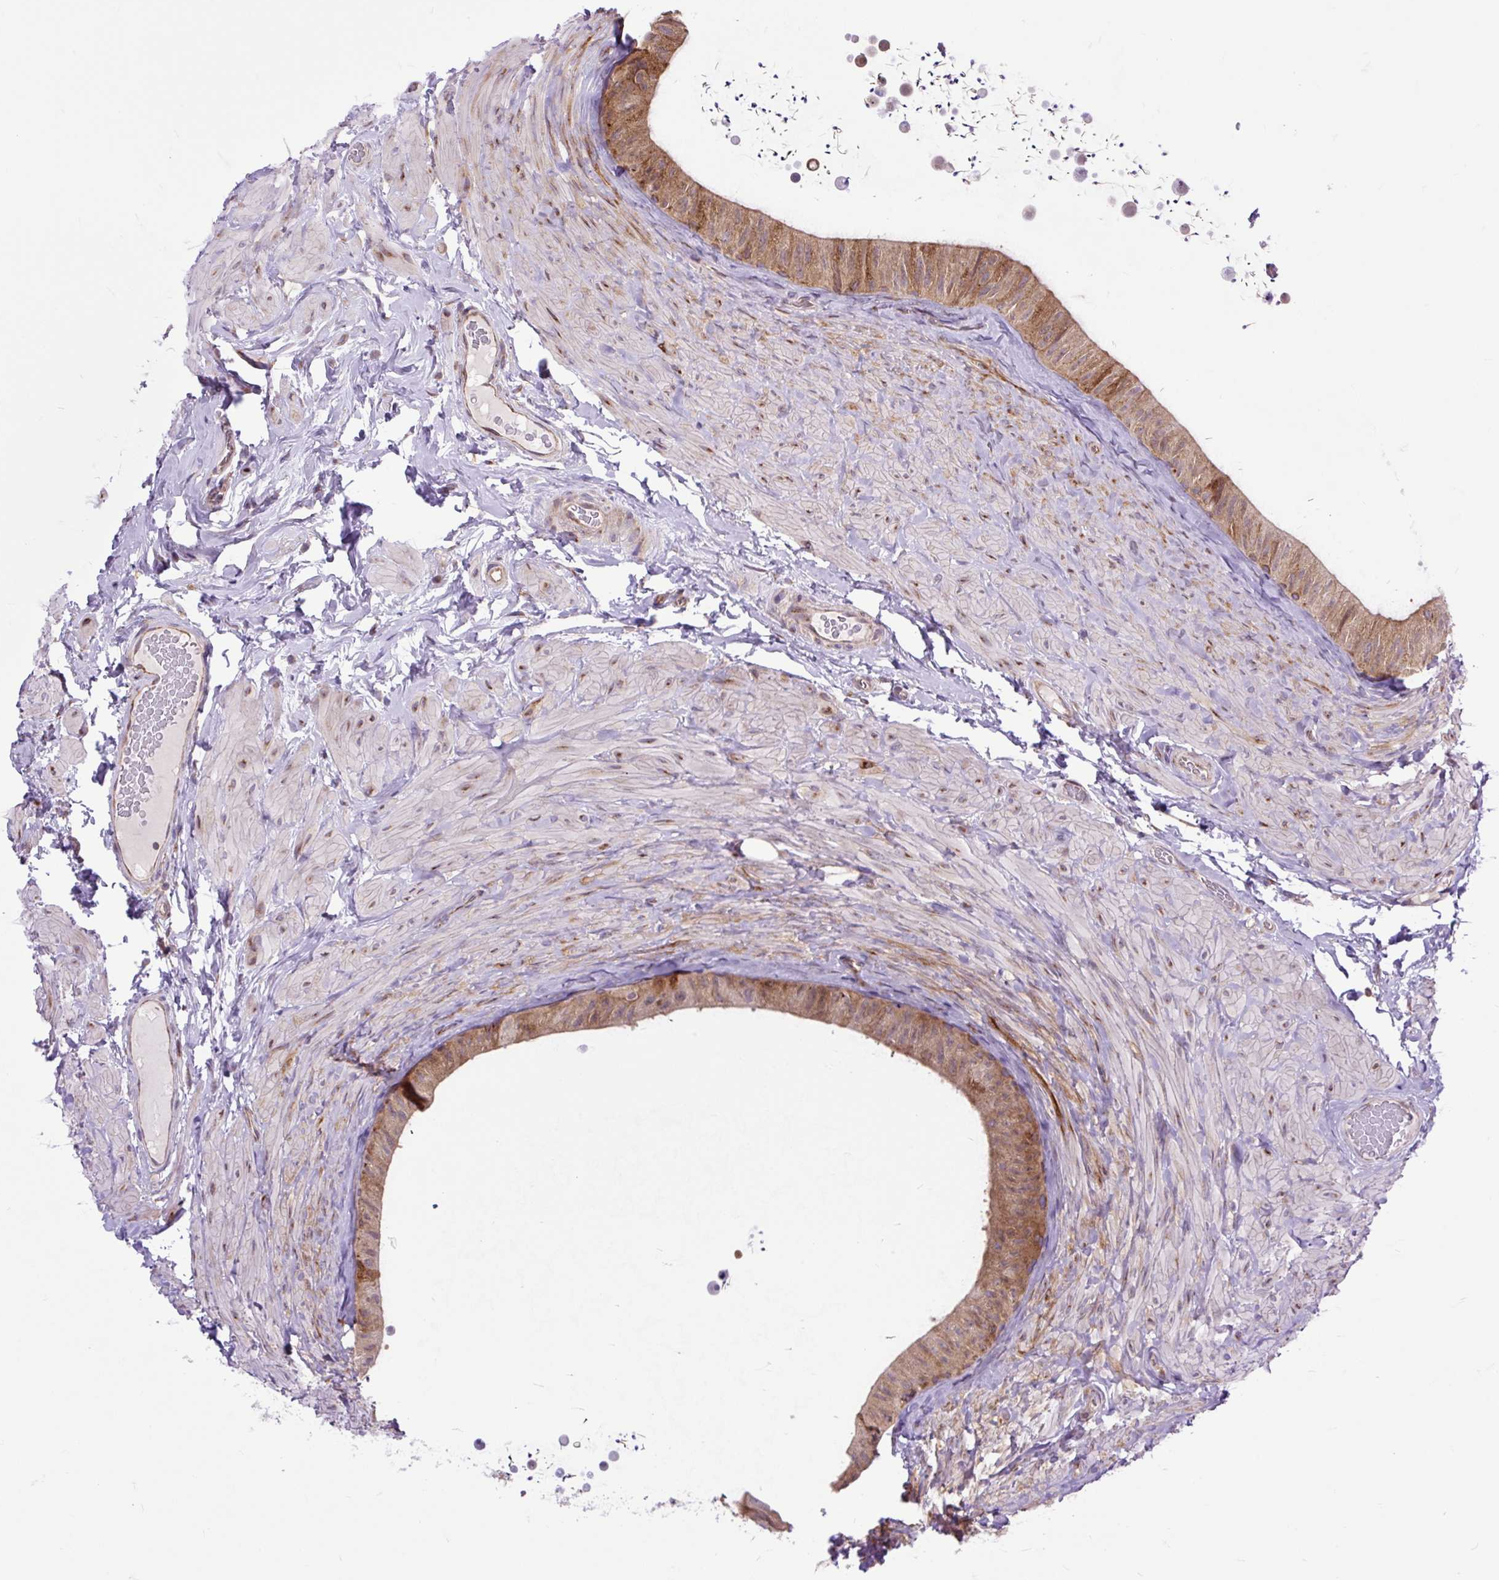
{"staining": {"intensity": "moderate", "quantity": ">75%", "location": "cytoplasmic/membranous"}, "tissue": "epididymis", "cell_type": "Glandular cells", "image_type": "normal", "snomed": [{"axis": "morphology", "description": "Normal tissue, NOS"}, {"axis": "topography", "description": "Epididymis, spermatic cord, NOS"}, {"axis": "topography", "description": "Epididymis"}], "caption": "This image displays immunohistochemistry (IHC) staining of normal epididymis, with medium moderate cytoplasmic/membranous expression in approximately >75% of glandular cells.", "gene": "TRIM17", "patient": {"sex": "male", "age": 31}}